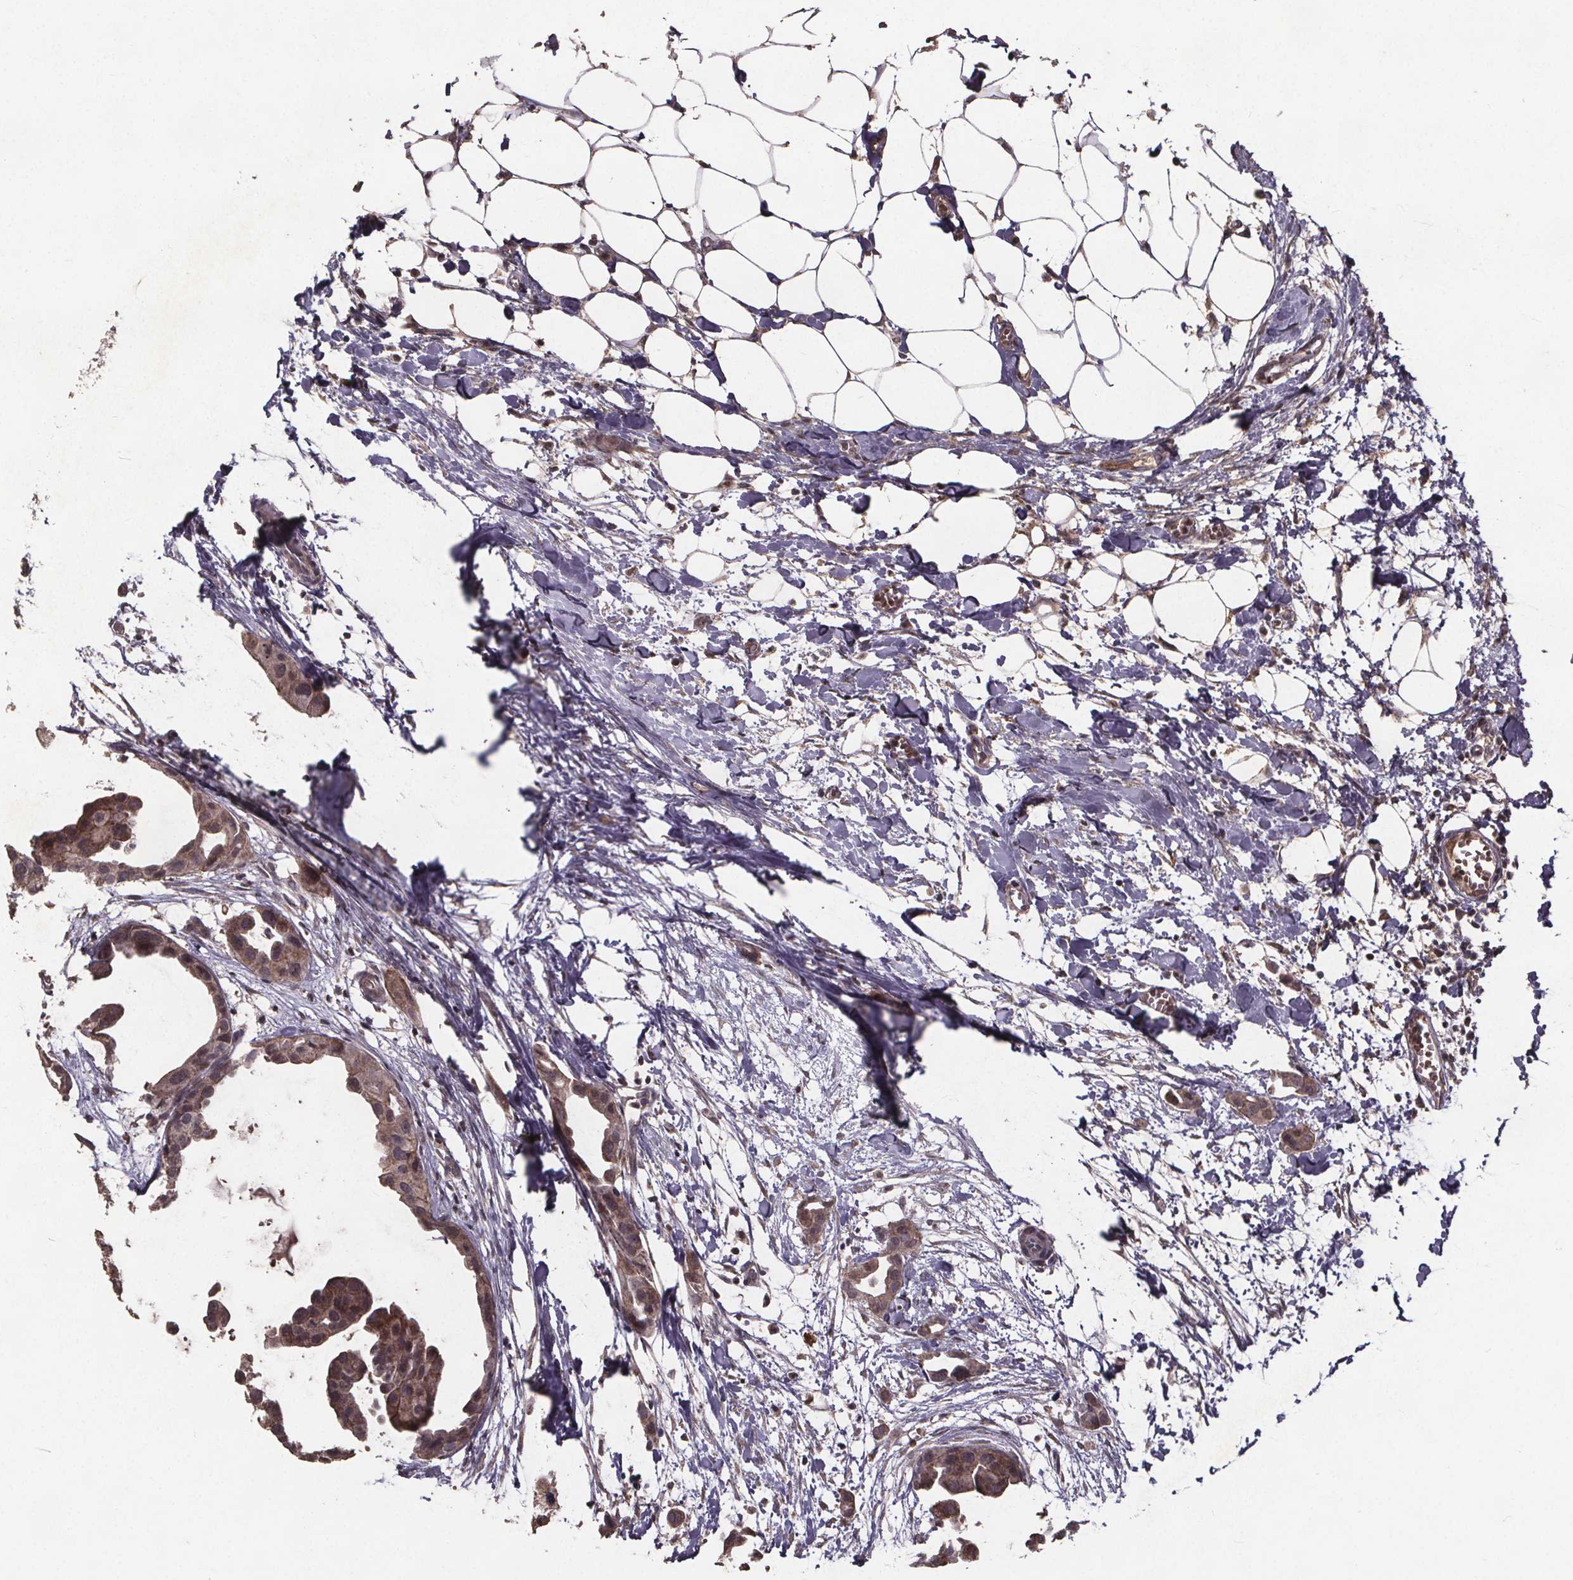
{"staining": {"intensity": "weak", "quantity": "25%-75%", "location": "nuclear"}, "tissue": "breast cancer", "cell_type": "Tumor cells", "image_type": "cancer", "snomed": [{"axis": "morphology", "description": "Duct carcinoma"}, {"axis": "topography", "description": "Breast"}], "caption": "High-magnification brightfield microscopy of breast invasive ductal carcinoma stained with DAB (brown) and counterstained with hematoxylin (blue). tumor cells exhibit weak nuclear expression is identified in about25%-75% of cells.", "gene": "GPX3", "patient": {"sex": "female", "age": 38}}